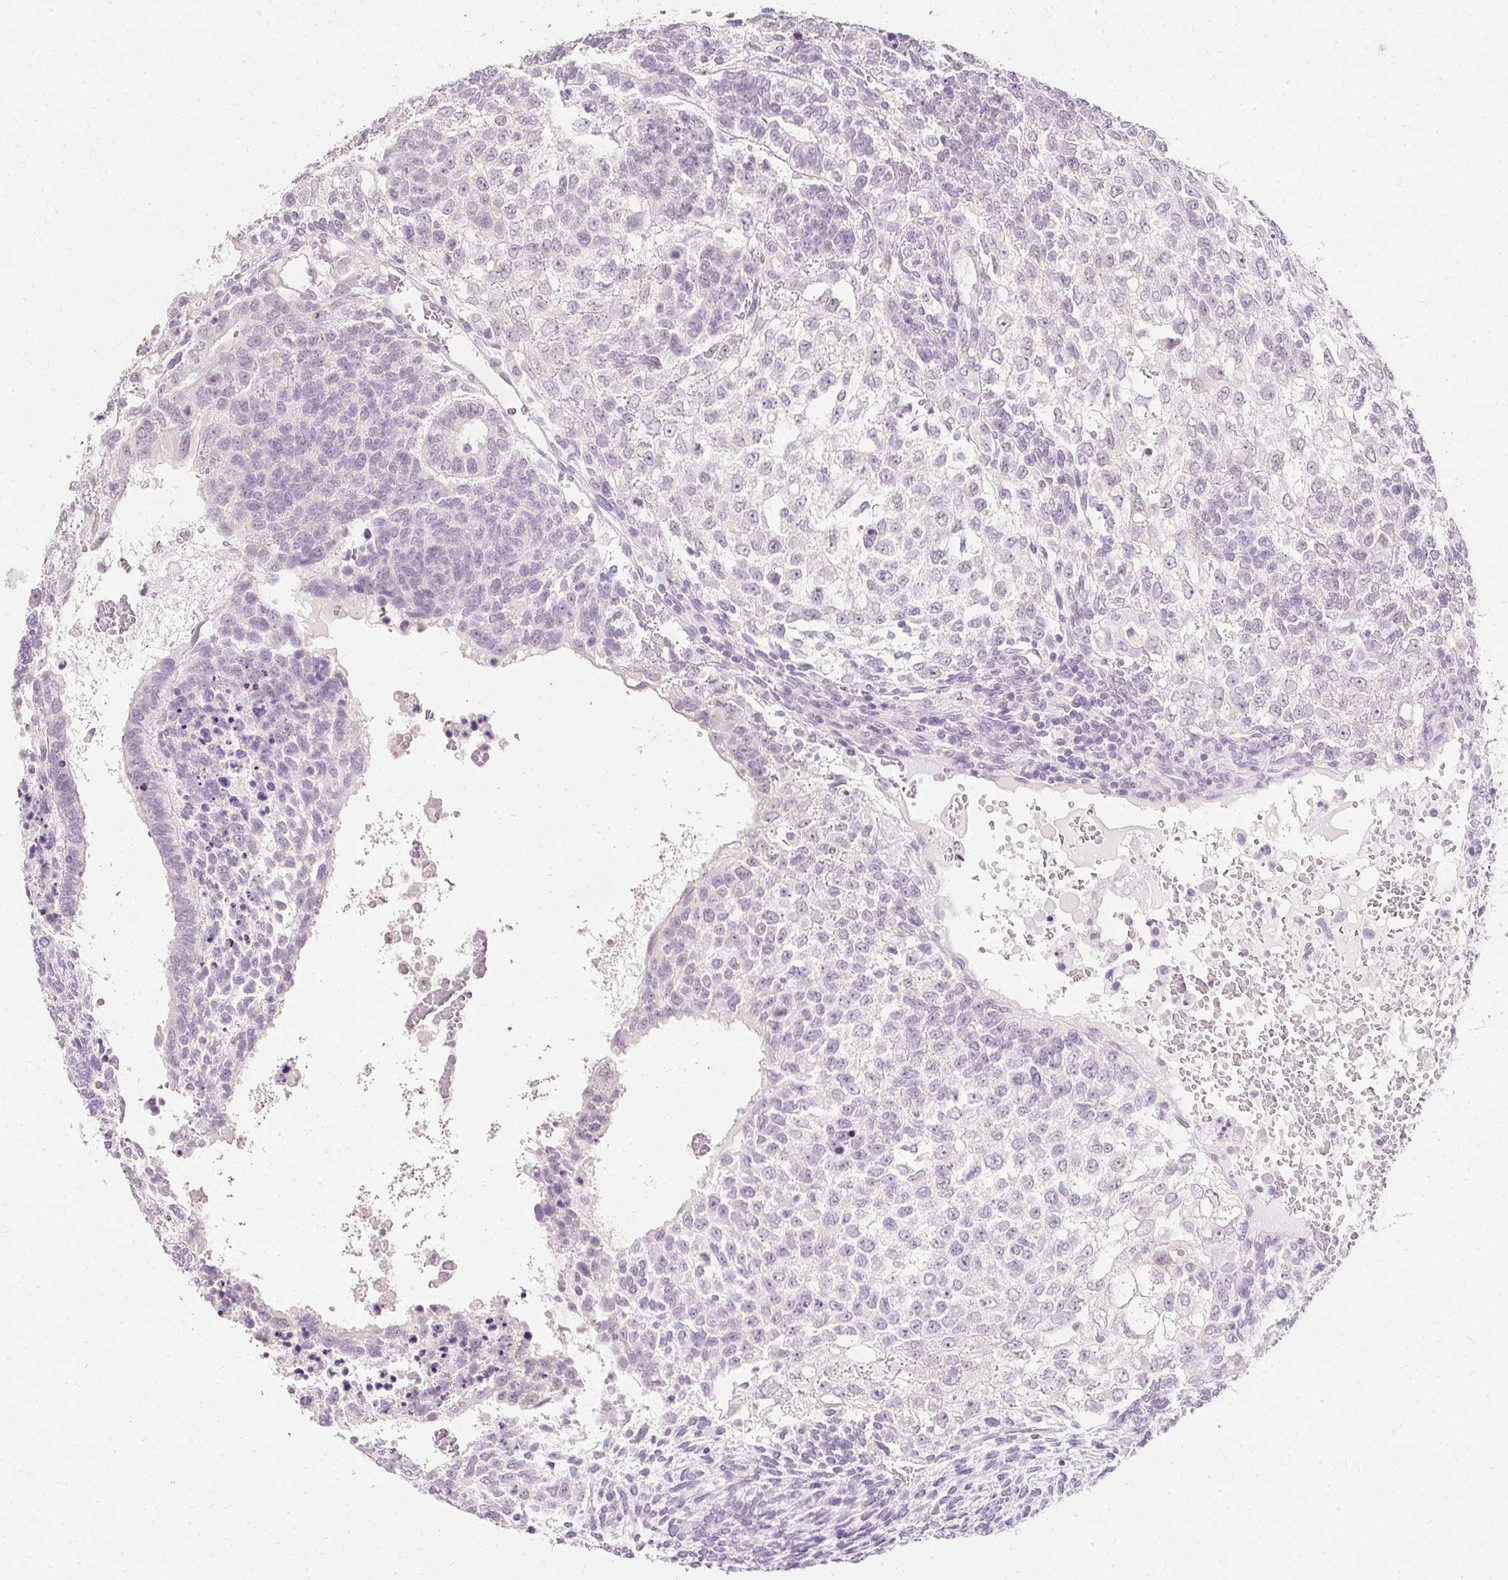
{"staining": {"intensity": "negative", "quantity": "none", "location": "none"}, "tissue": "testis cancer", "cell_type": "Tumor cells", "image_type": "cancer", "snomed": [{"axis": "morphology", "description": "Carcinoma, Embryonal, NOS"}, {"axis": "topography", "description": "Testis"}], "caption": "IHC photomicrograph of neoplastic tissue: testis embryonal carcinoma stained with DAB shows no significant protein staining in tumor cells.", "gene": "ELAVL3", "patient": {"sex": "male", "age": 23}}